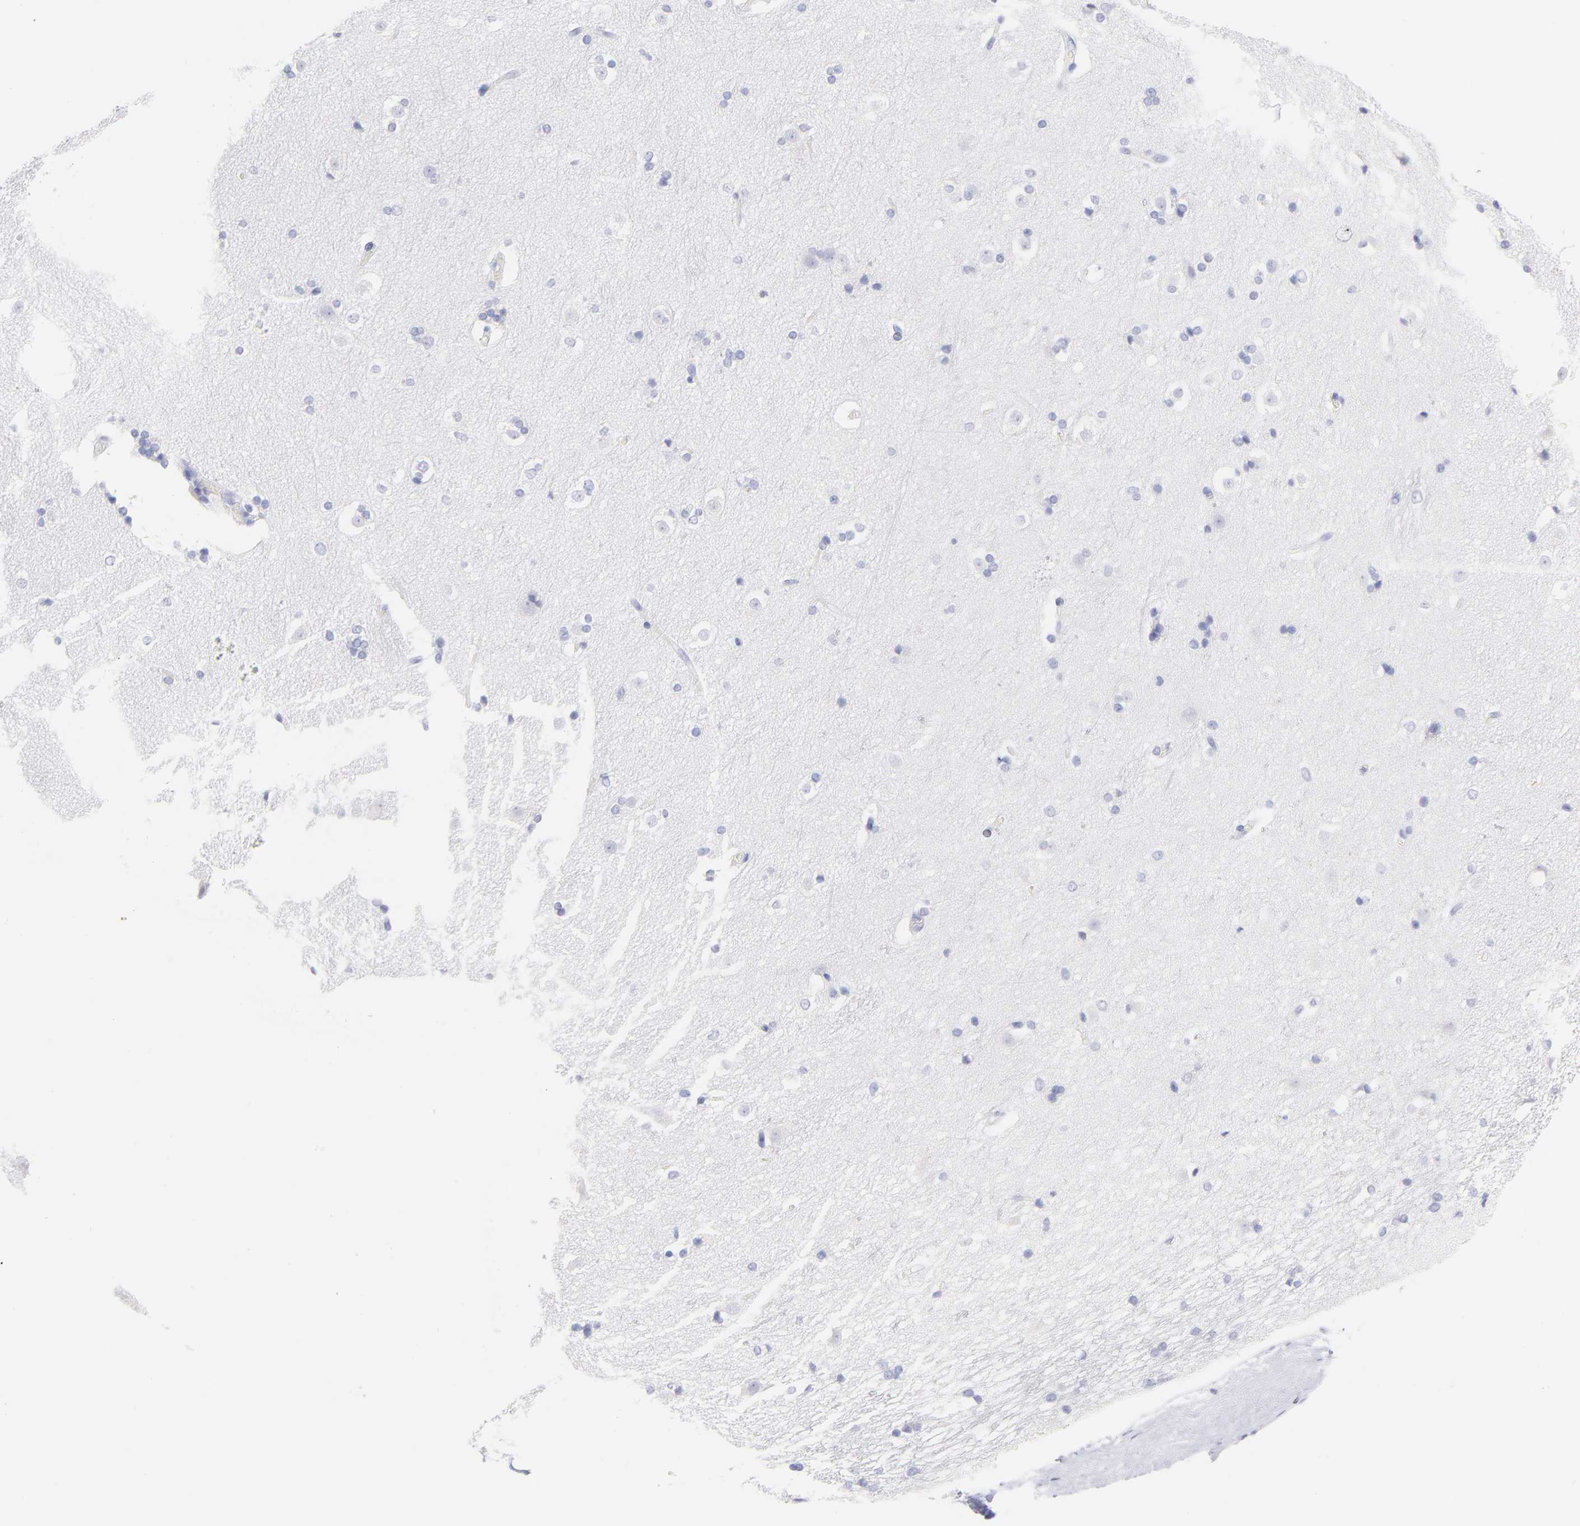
{"staining": {"intensity": "negative", "quantity": "none", "location": "none"}, "tissue": "caudate", "cell_type": "Glial cells", "image_type": "normal", "snomed": [{"axis": "morphology", "description": "Normal tissue, NOS"}, {"axis": "topography", "description": "Lateral ventricle wall"}], "caption": "Immunohistochemistry (IHC) micrograph of benign caudate: caudate stained with DAB (3,3'-diaminobenzidine) shows no significant protein positivity in glial cells.", "gene": "SCGN", "patient": {"sex": "female", "age": 19}}